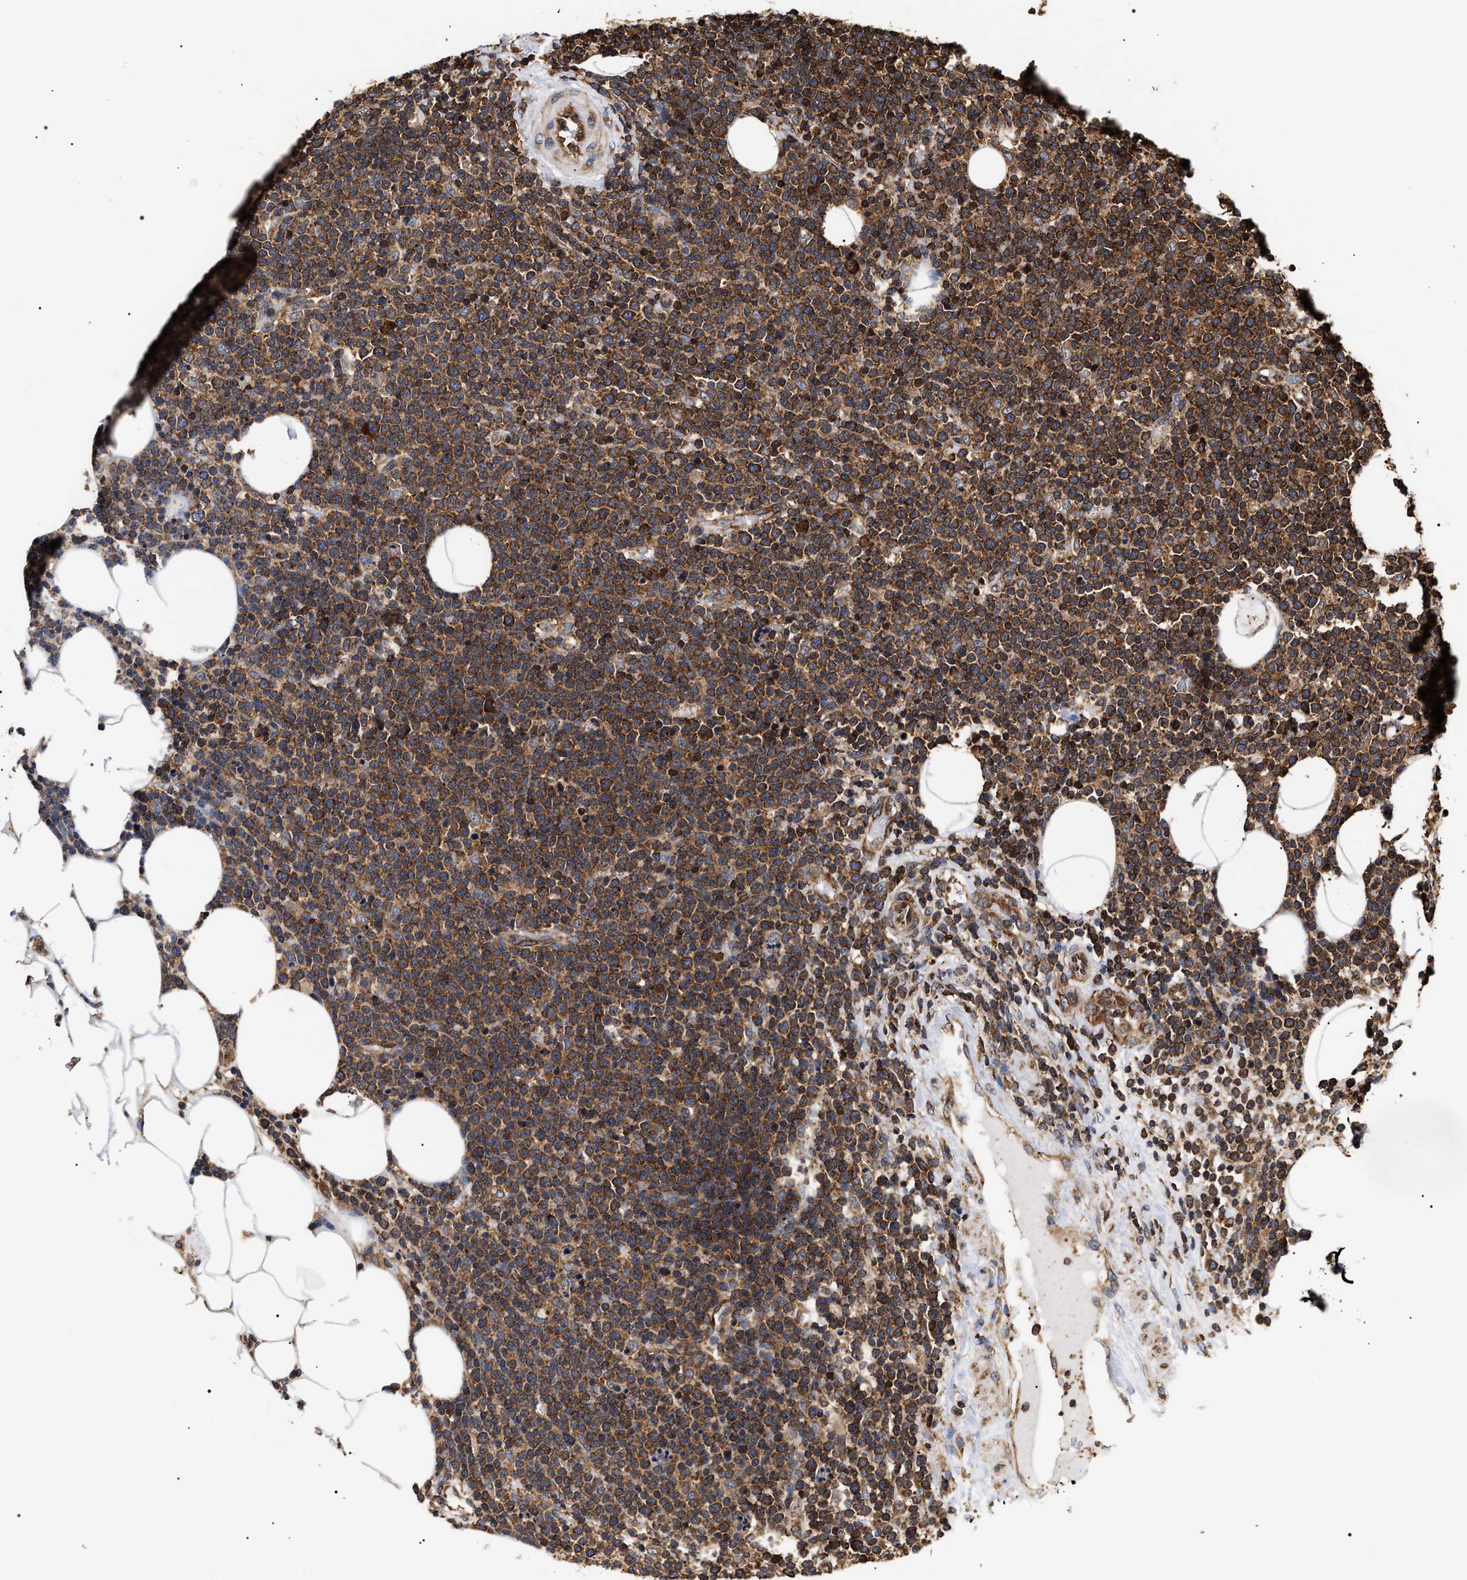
{"staining": {"intensity": "strong", "quantity": ">75%", "location": "cytoplasmic/membranous"}, "tissue": "lymphoma", "cell_type": "Tumor cells", "image_type": "cancer", "snomed": [{"axis": "morphology", "description": "Malignant lymphoma, non-Hodgkin's type, High grade"}, {"axis": "topography", "description": "Lymph node"}], "caption": "Human lymphoma stained for a protein (brown) reveals strong cytoplasmic/membranous positive staining in approximately >75% of tumor cells.", "gene": "SERBP1", "patient": {"sex": "male", "age": 61}}